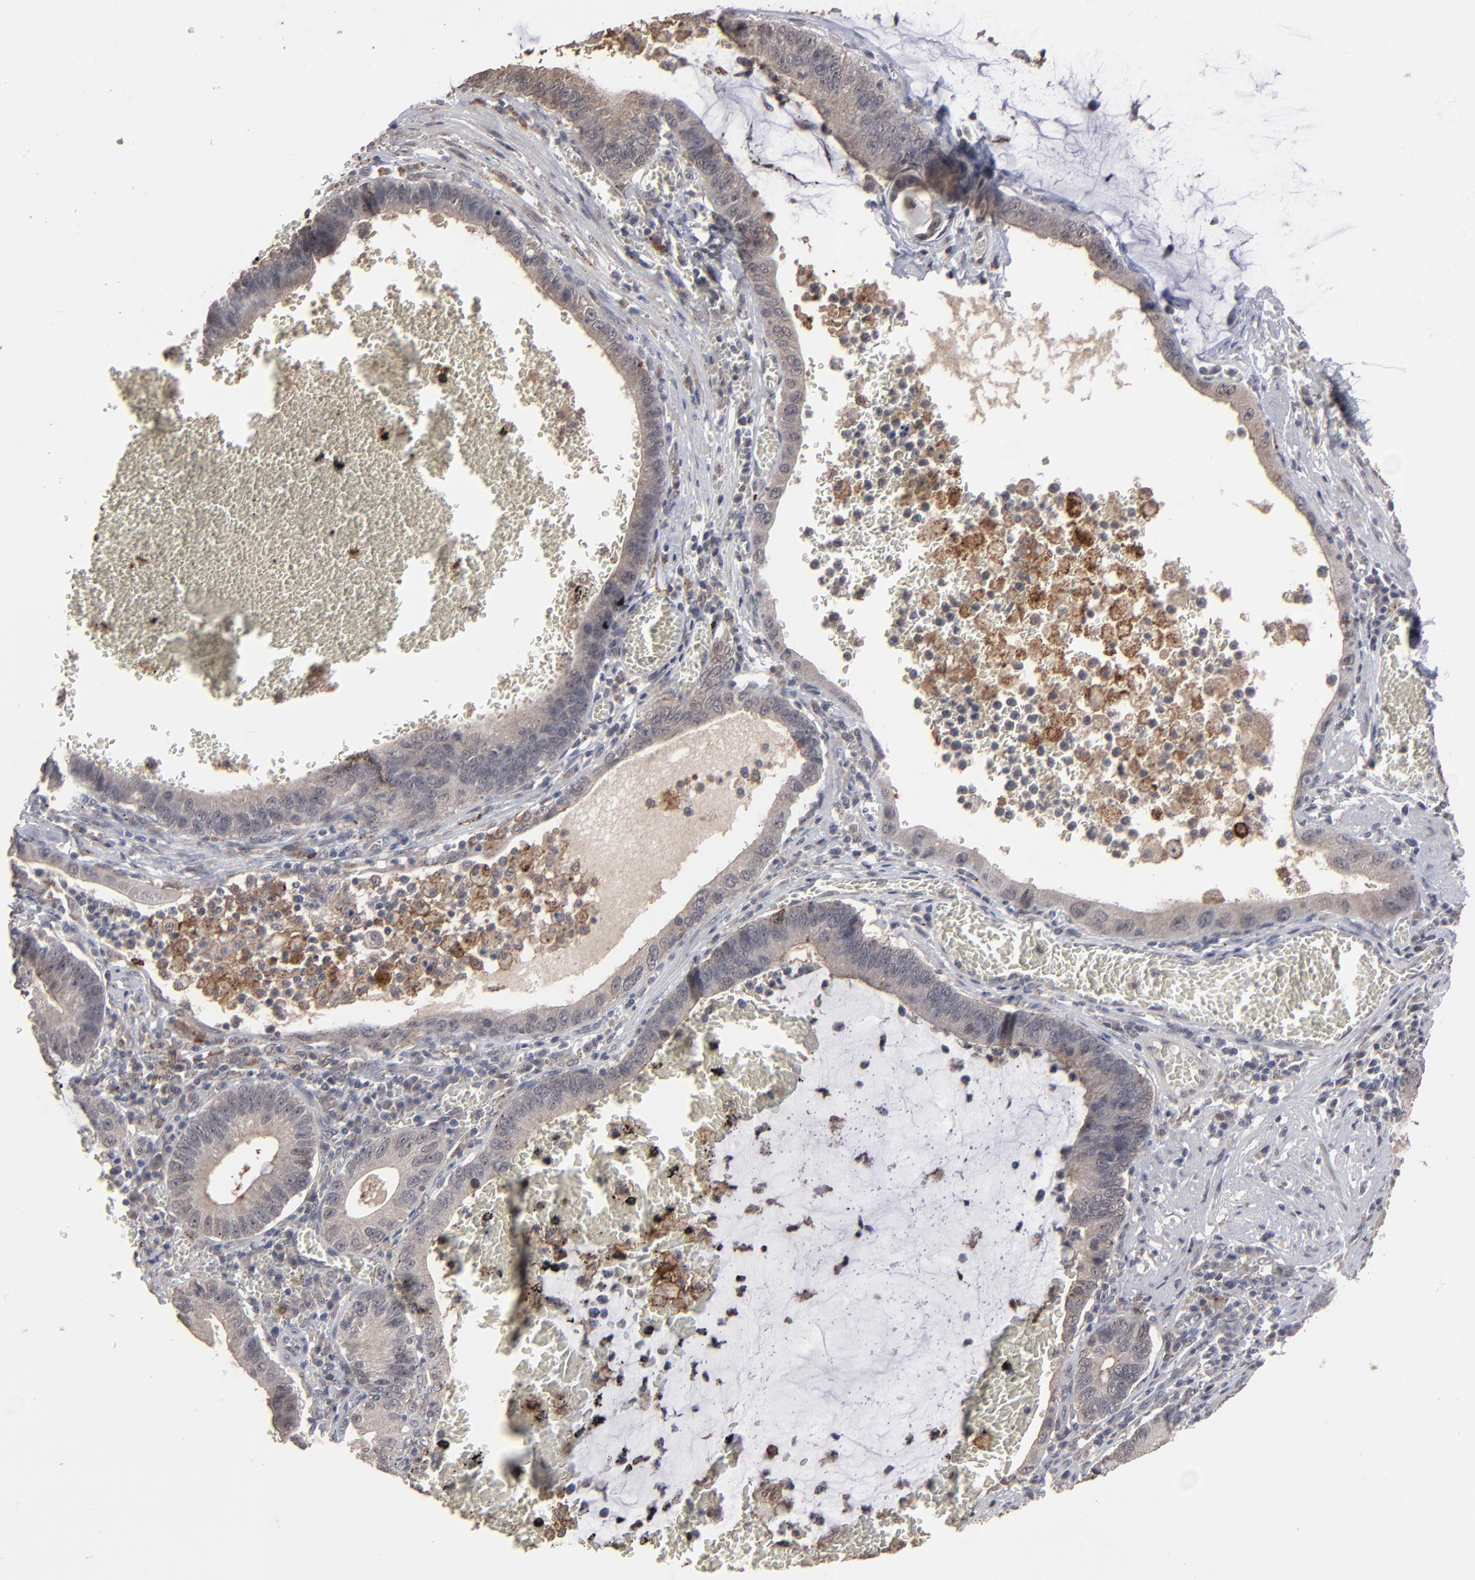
{"staining": {"intensity": "weak", "quantity": ">75%", "location": "cytoplasmic/membranous,nuclear"}, "tissue": "stomach cancer", "cell_type": "Tumor cells", "image_type": "cancer", "snomed": [{"axis": "morphology", "description": "Adenocarcinoma, NOS"}, {"axis": "topography", "description": "Stomach"}, {"axis": "topography", "description": "Gastric cardia"}], "caption": "Tumor cells show low levels of weak cytoplasmic/membranous and nuclear expression in about >75% of cells in human stomach cancer.", "gene": "SLC22A17", "patient": {"sex": "male", "age": 59}}